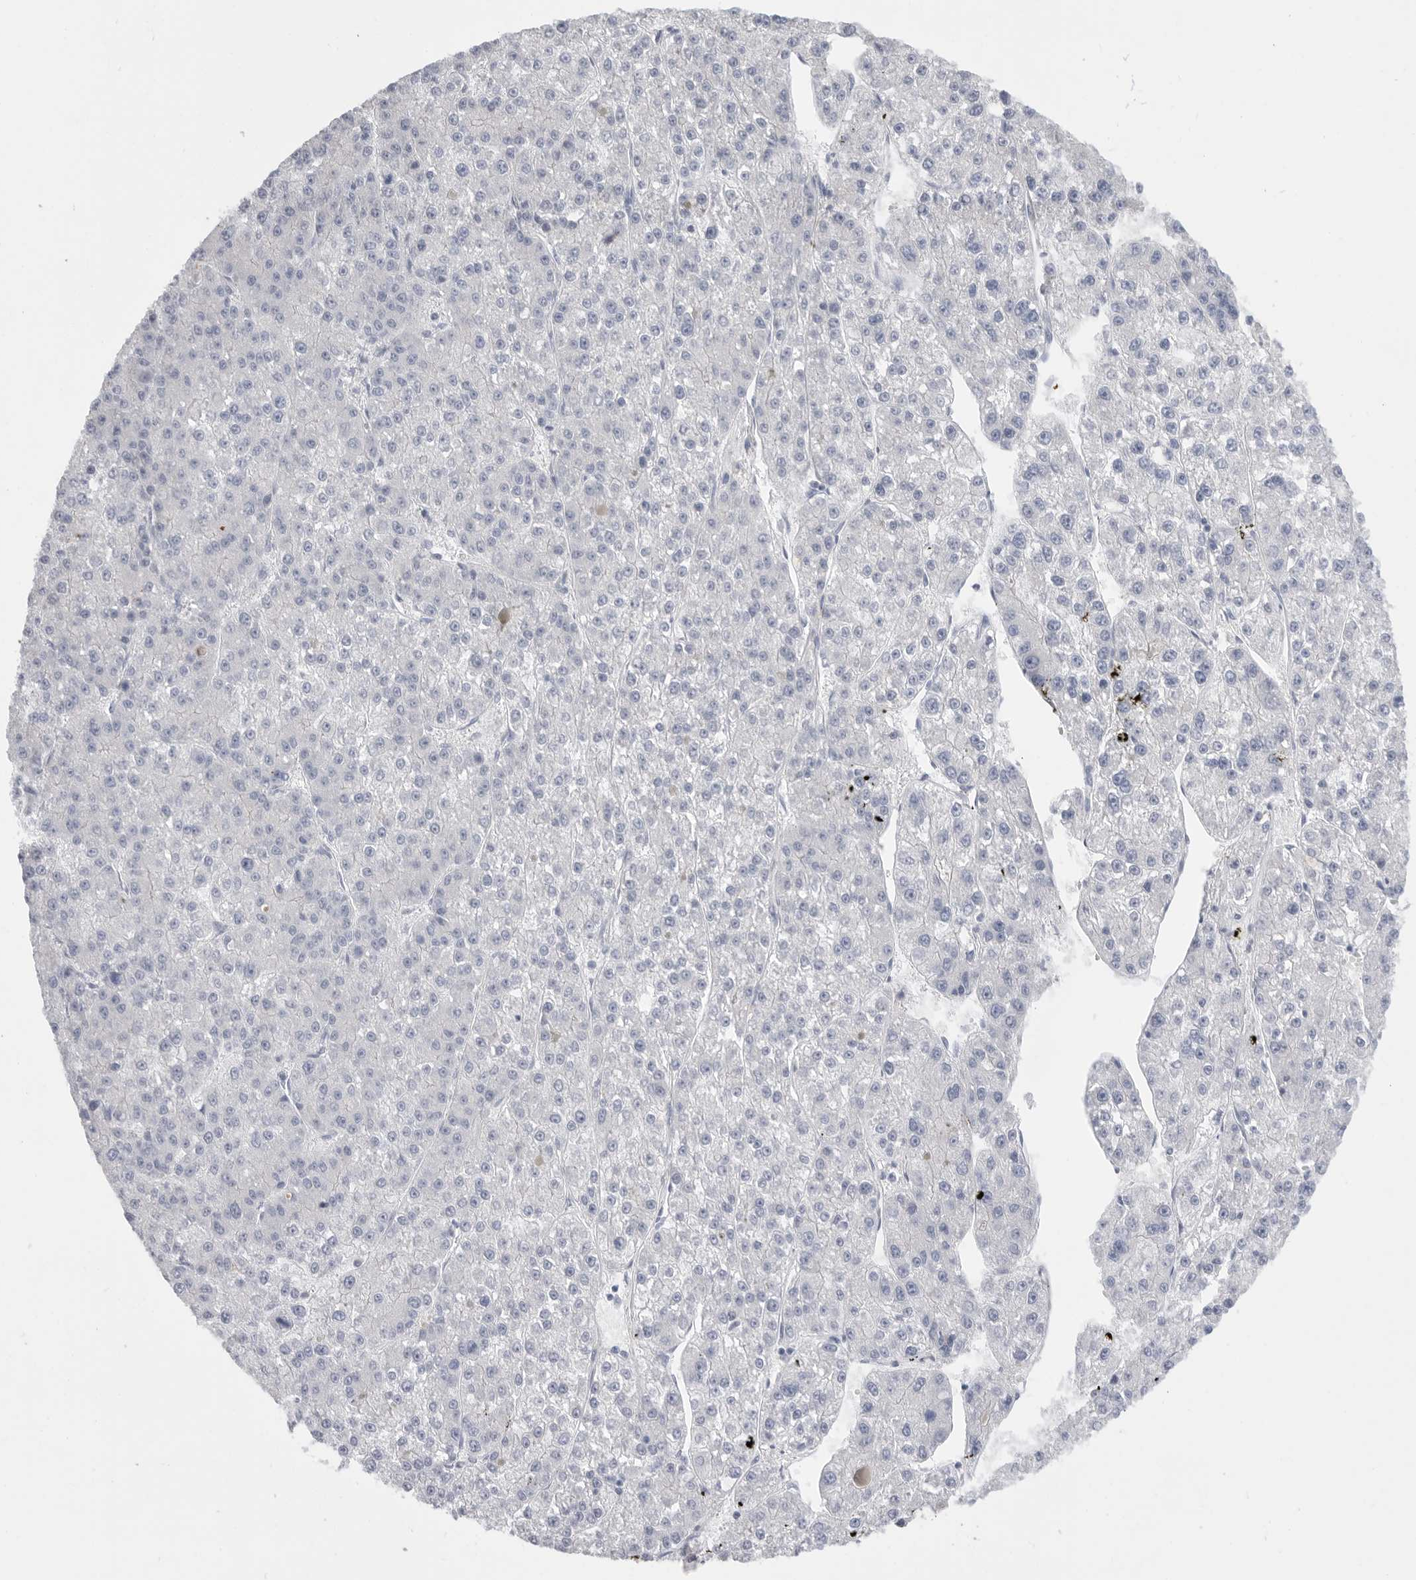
{"staining": {"intensity": "negative", "quantity": "none", "location": "none"}, "tissue": "liver cancer", "cell_type": "Tumor cells", "image_type": "cancer", "snomed": [{"axis": "morphology", "description": "Carcinoma, Hepatocellular, NOS"}, {"axis": "topography", "description": "Liver"}], "caption": "A high-resolution histopathology image shows immunohistochemistry (IHC) staining of hepatocellular carcinoma (liver), which demonstrates no significant expression in tumor cells.", "gene": "MTFR1L", "patient": {"sex": "female", "age": 73}}